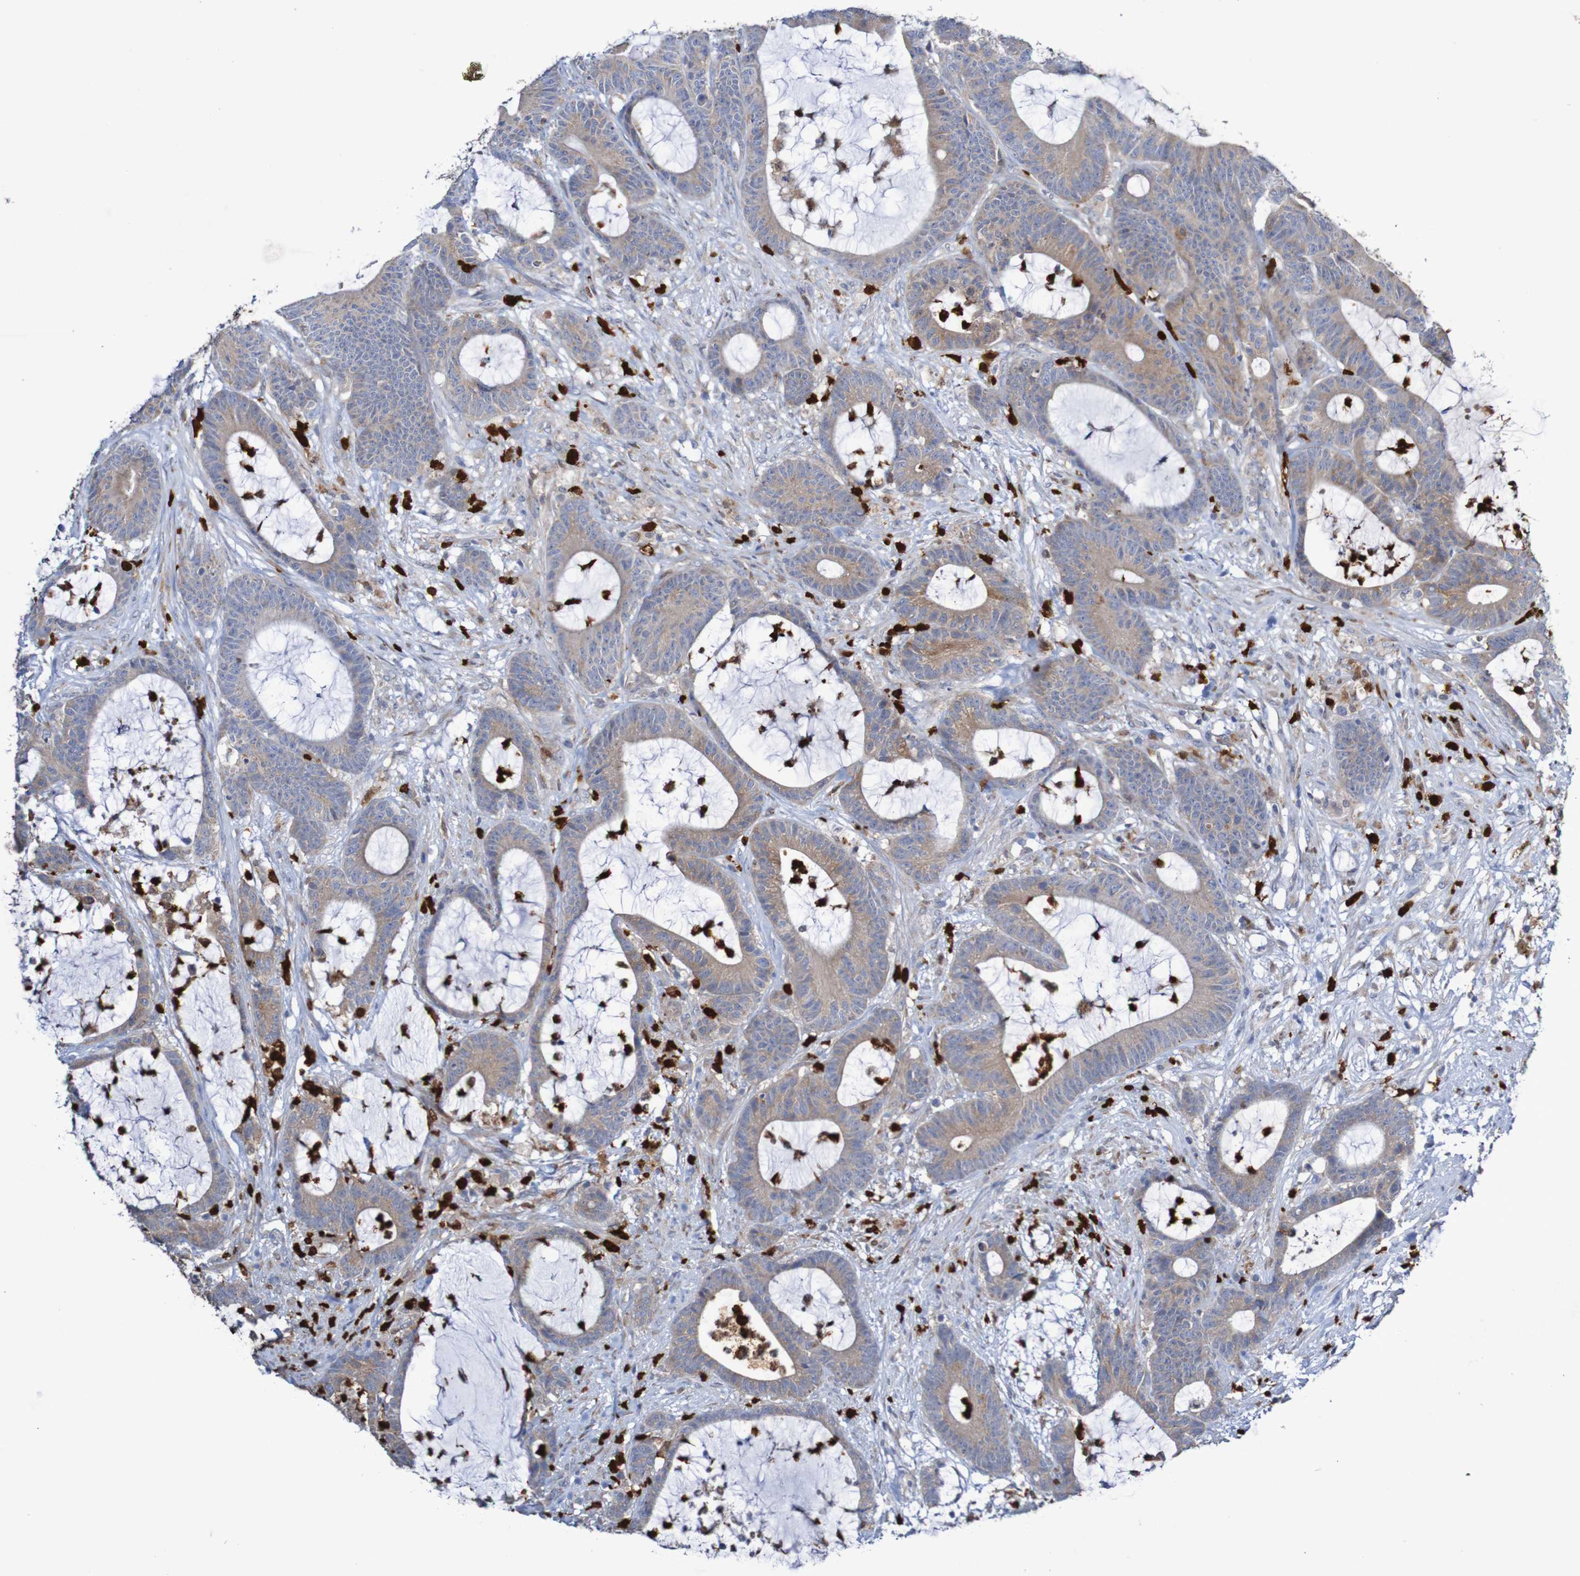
{"staining": {"intensity": "weak", "quantity": ">75%", "location": "cytoplasmic/membranous"}, "tissue": "colorectal cancer", "cell_type": "Tumor cells", "image_type": "cancer", "snomed": [{"axis": "morphology", "description": "Adenocarcinoma, NOS"}, {"axis": "topography", "description": "Colon"}], "caption": "Human colorectal cancer (adenocarcinoma) stained with a protein marker reveals weak staining in tumor cells.", "gene": "PARP4", "patient": {"sex": "female", "age": 84}}